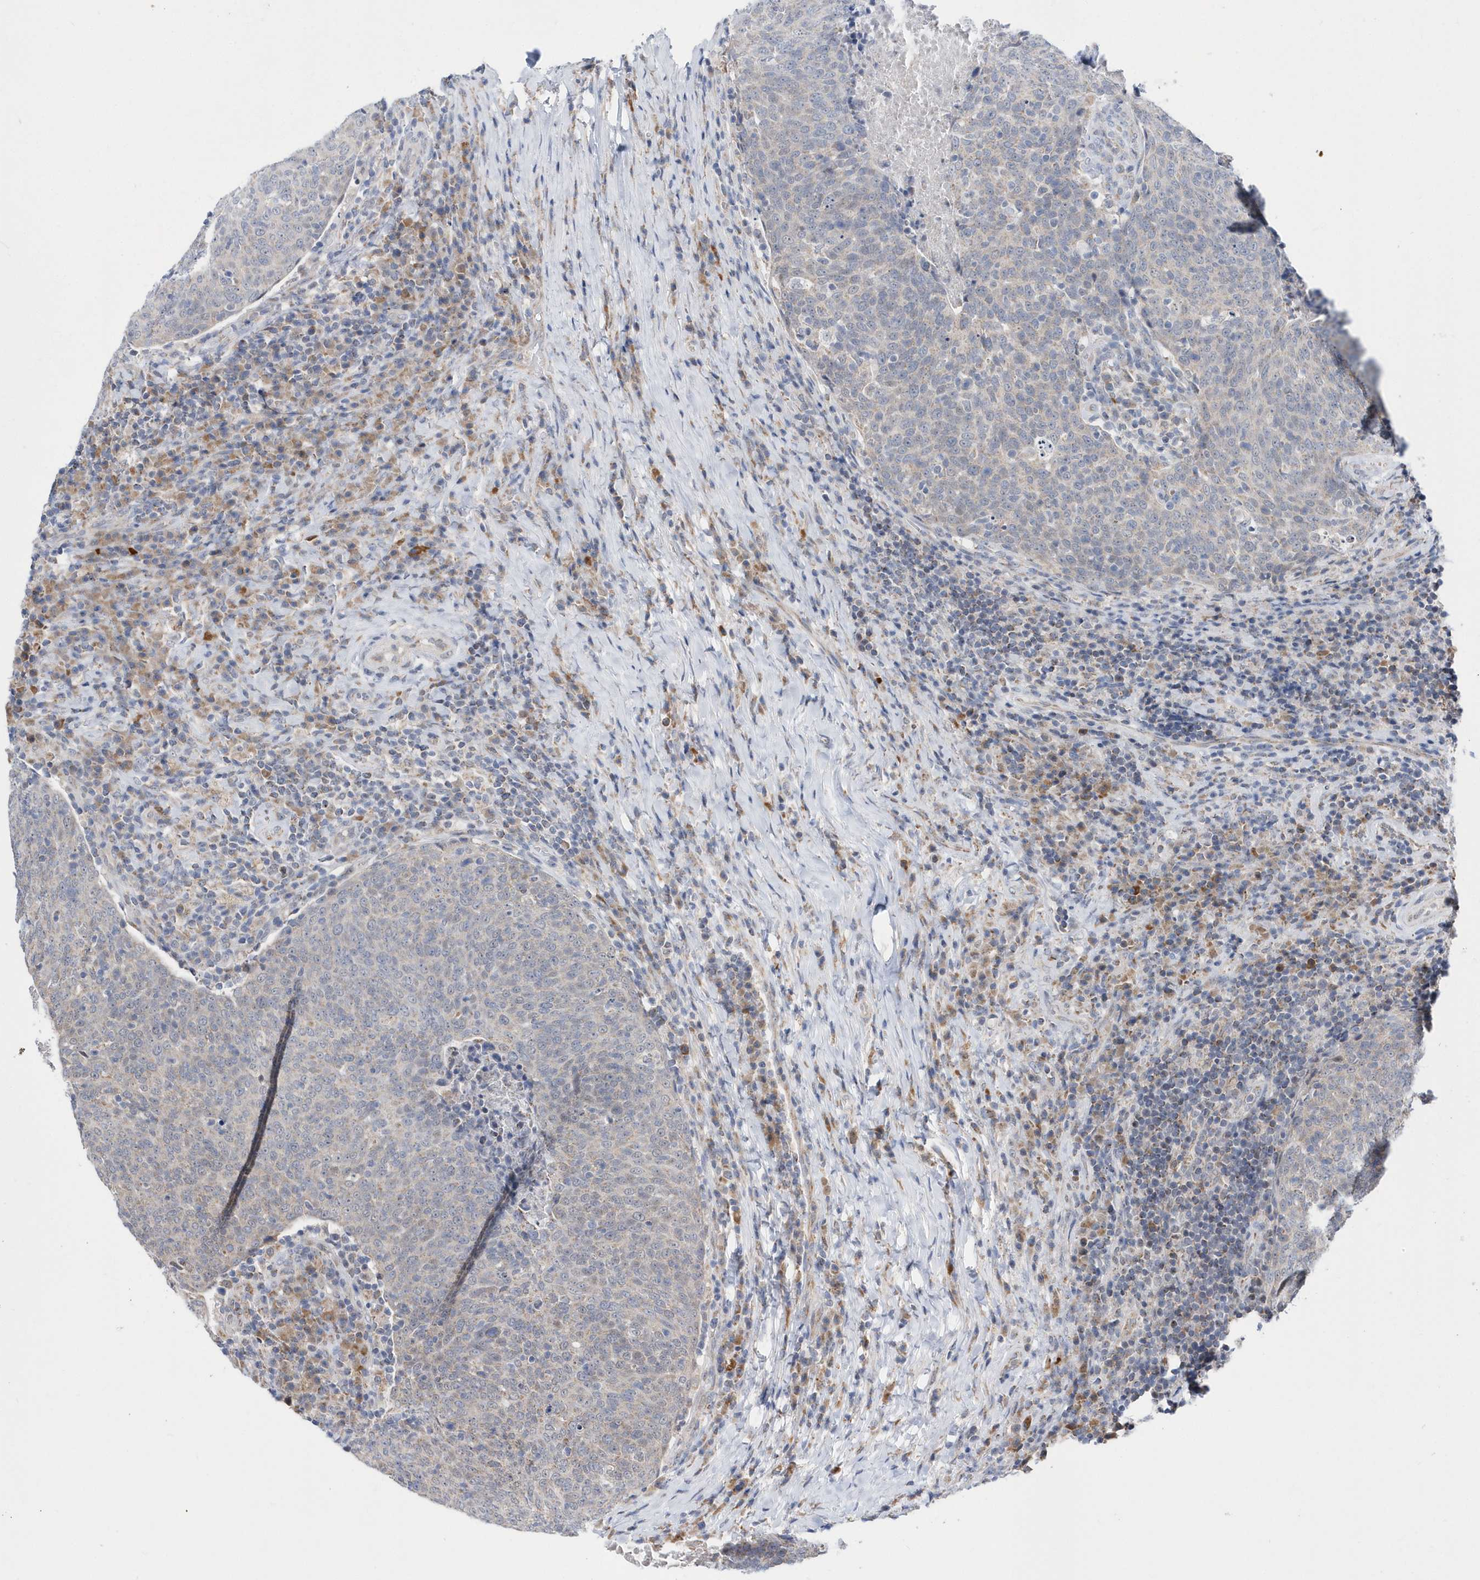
{"staining": {"intensity": "negative", "quantity": "none", "location": "none"}, "tissue": "head and neck cancer", "cell_type": "Tumor cells", "image_type": "cancer", "snomed": [{"axis": "morphology", "description": "Squamous cell carcinoma, NOS"}, {"axis": "morphology", "description": "Squamous cell carcinoma, metastatic, NOS"}, {"axis": "topography", "description": "Lymph node"}, {"axis": "topography", "description": "Head-Neck"}], "caption": "Protein analysis of head and neck metastatic squamous cell carcinoma demonstrates no significant expression in tumor cells.", "gene": "SPATA5", "patient": {"sex": "male", "age": 62}}